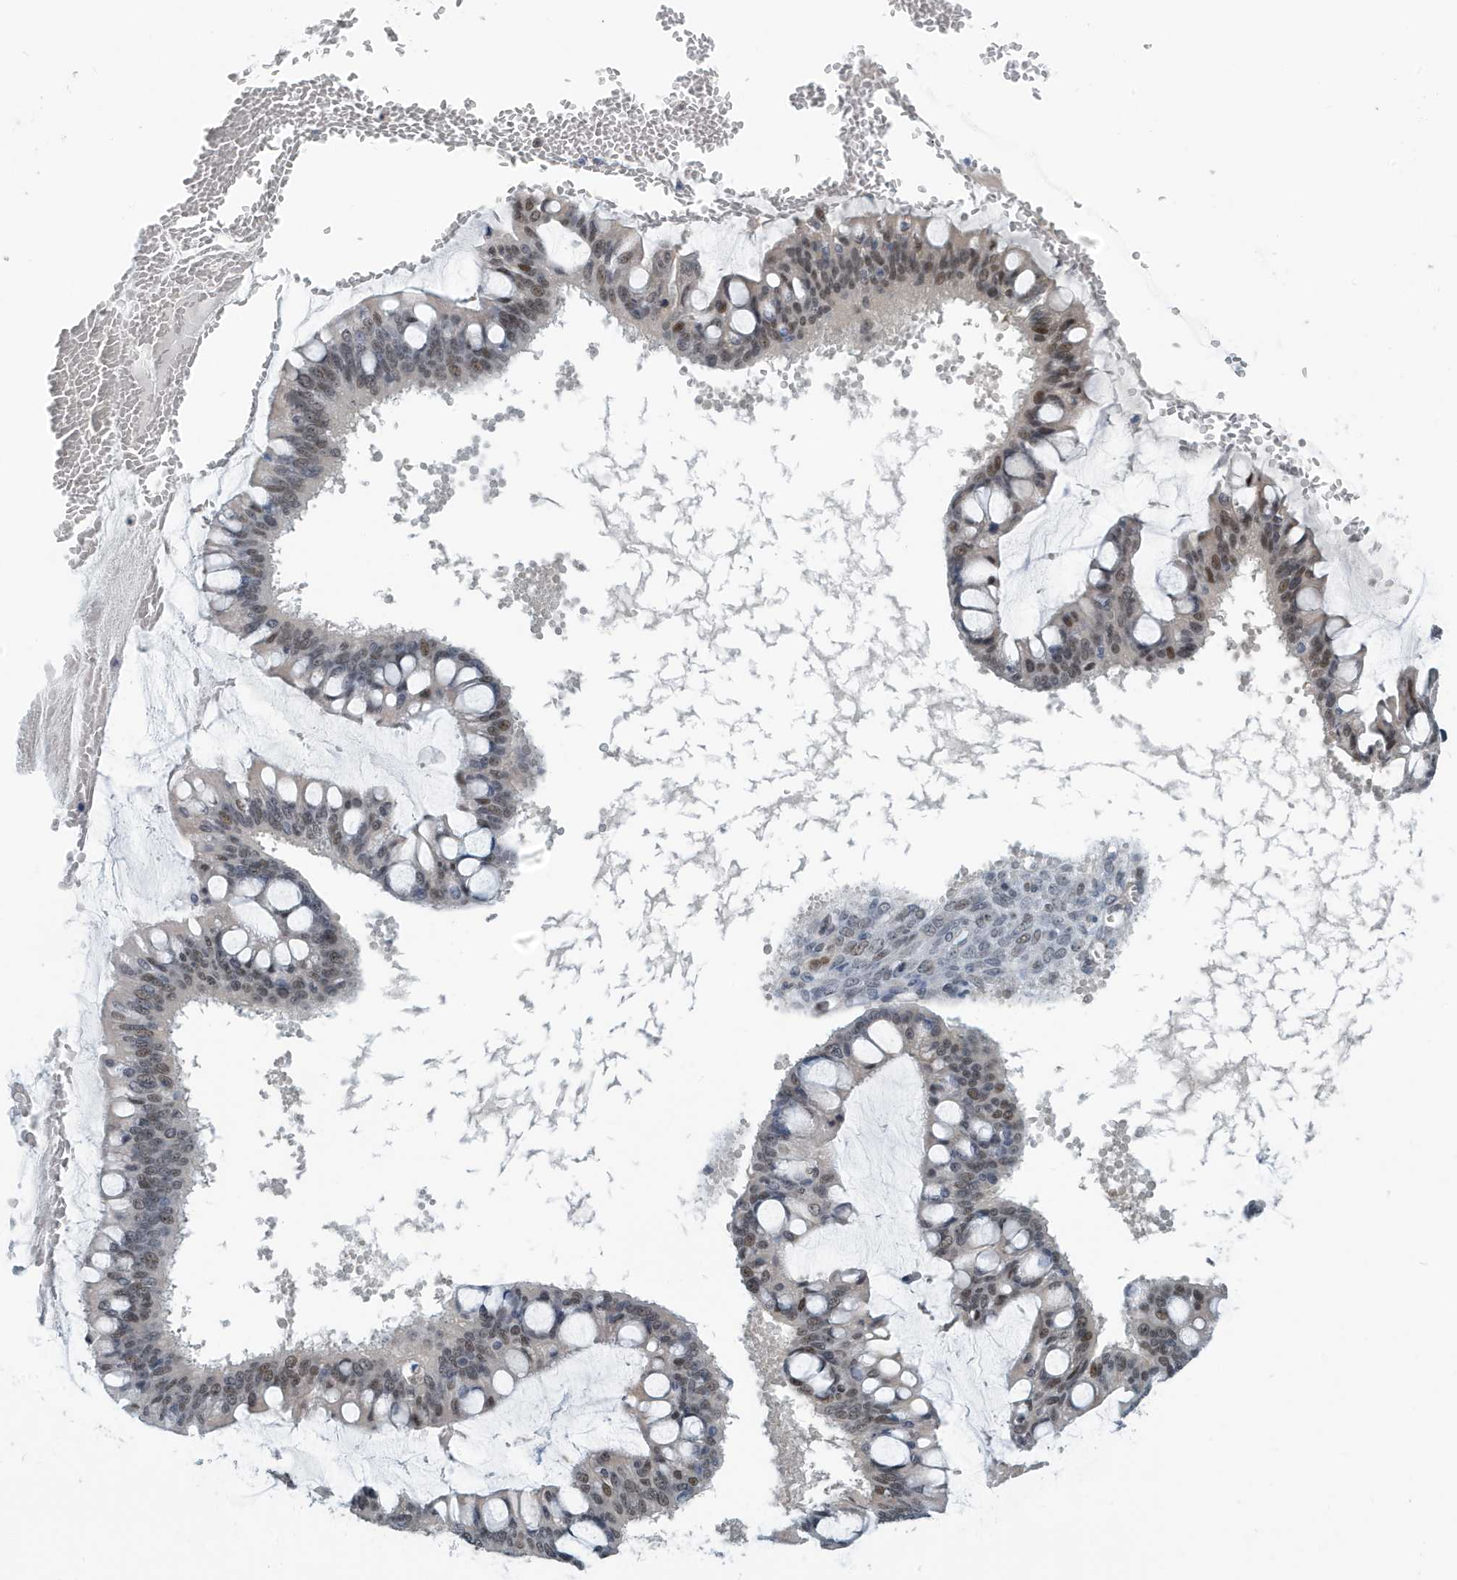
{"staining": {"intensity": "weak", "quantity": "25%-75%", "location": "nuclear"}, "tissue": "ovarian cancer", "cell_type": "Tumor cells", "image_type": "cancer", "snomed": [{"axis": "morphology", "description": "Cystadenocarcinoma, mucinous, NOS"}, {"axis": "topography", "description": "Ovary"}], "caption": "Brown immunohistochemical staining in mucinous cystadenocarcinoma (ovarian) displays weak nuclear staining in about 25%-75% of tumor cells.", "gene": "KIF15", "patient": {"sex": "female", "age": 73}}